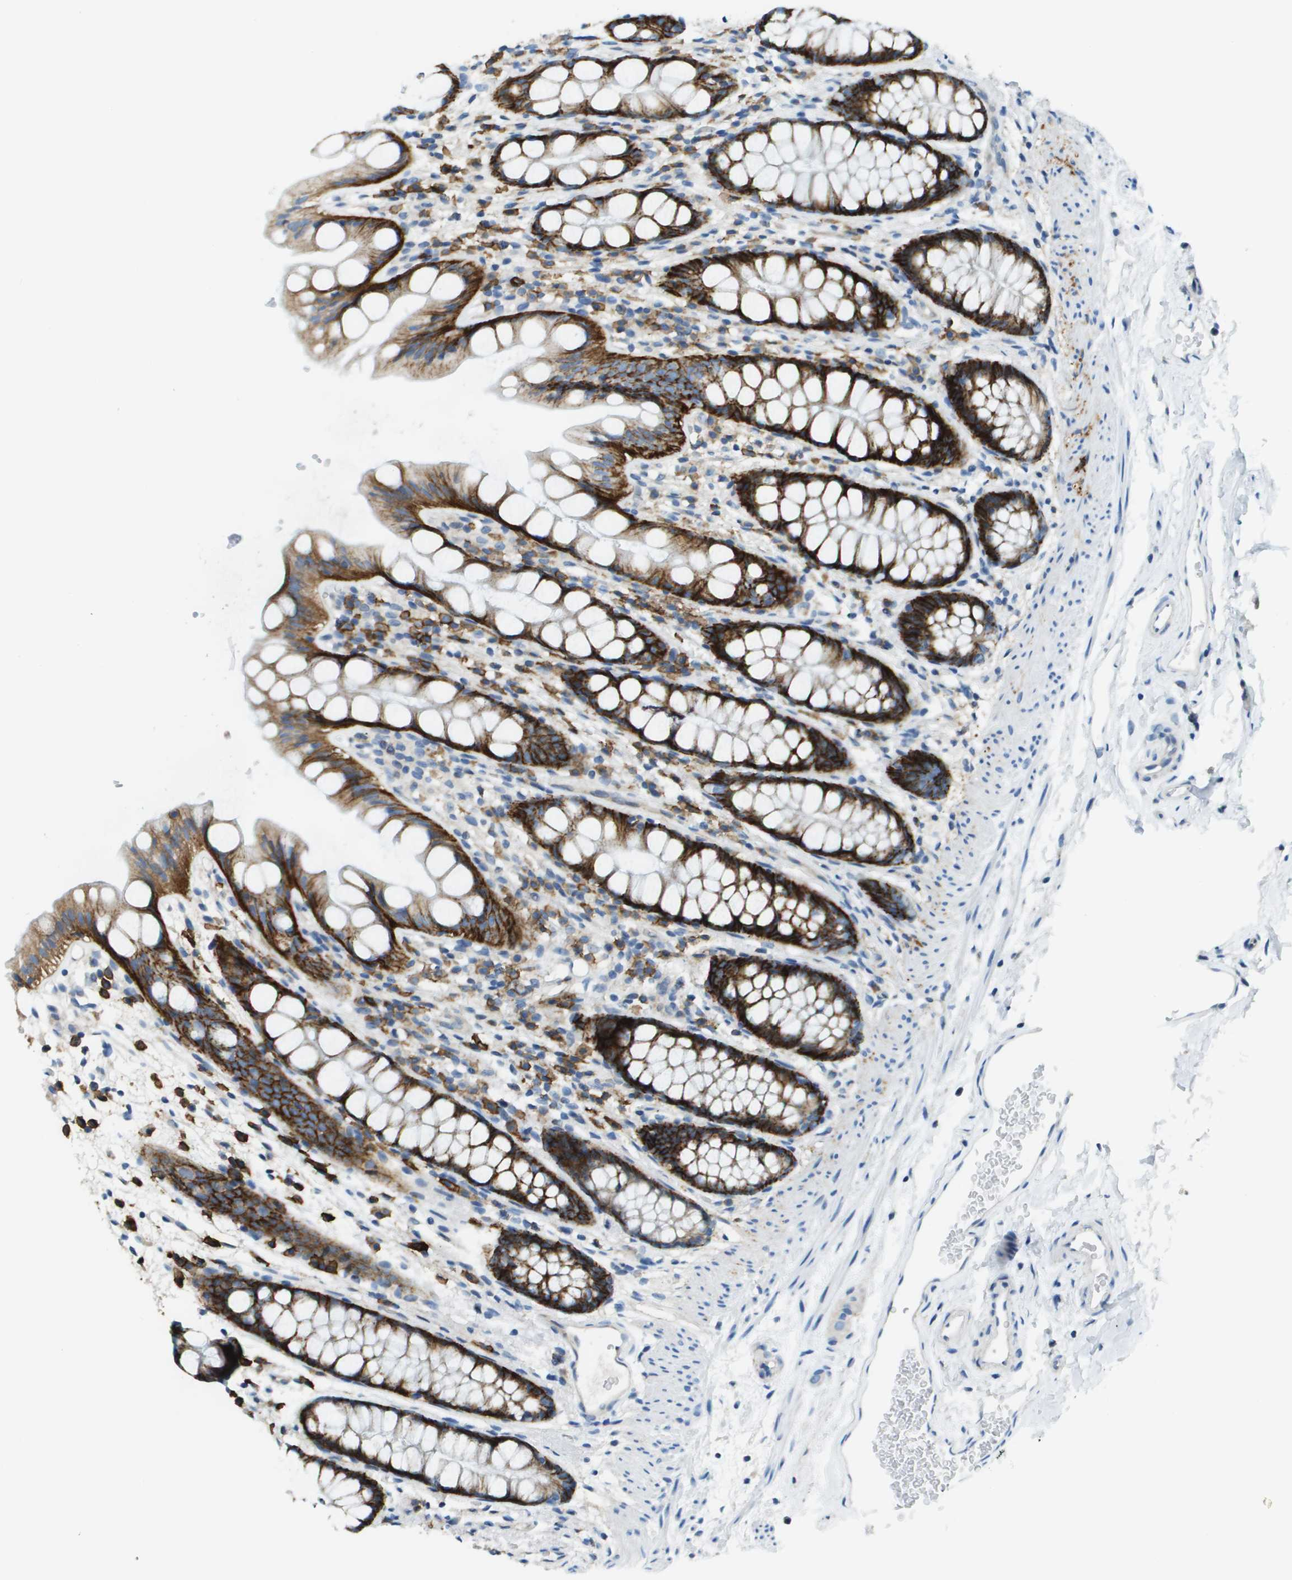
{"staining": {"intensity": "strong", "quantity": ">75%", "location": "cytoplasmic/membranous"}, "tissue": "rectum", "cell_type": "Glandular cells", "image_type": "normal", "snomed": [{"axis": "morphology", "description": "Normal tissue, NOS"}, {"axis": "topography", "description": "Rectum"}], "caption": "Benign rectum displays strong cytoplasmic/membranous expression in about >75% of glandular cells, visualized by immunohistochemistry. Using DAB (brown) and hematoxylin (blue) stains, captured at high magnification using brightfield microscopy.", "gene": "SDC1", "patient": {"sex": "female", "age": 65}}